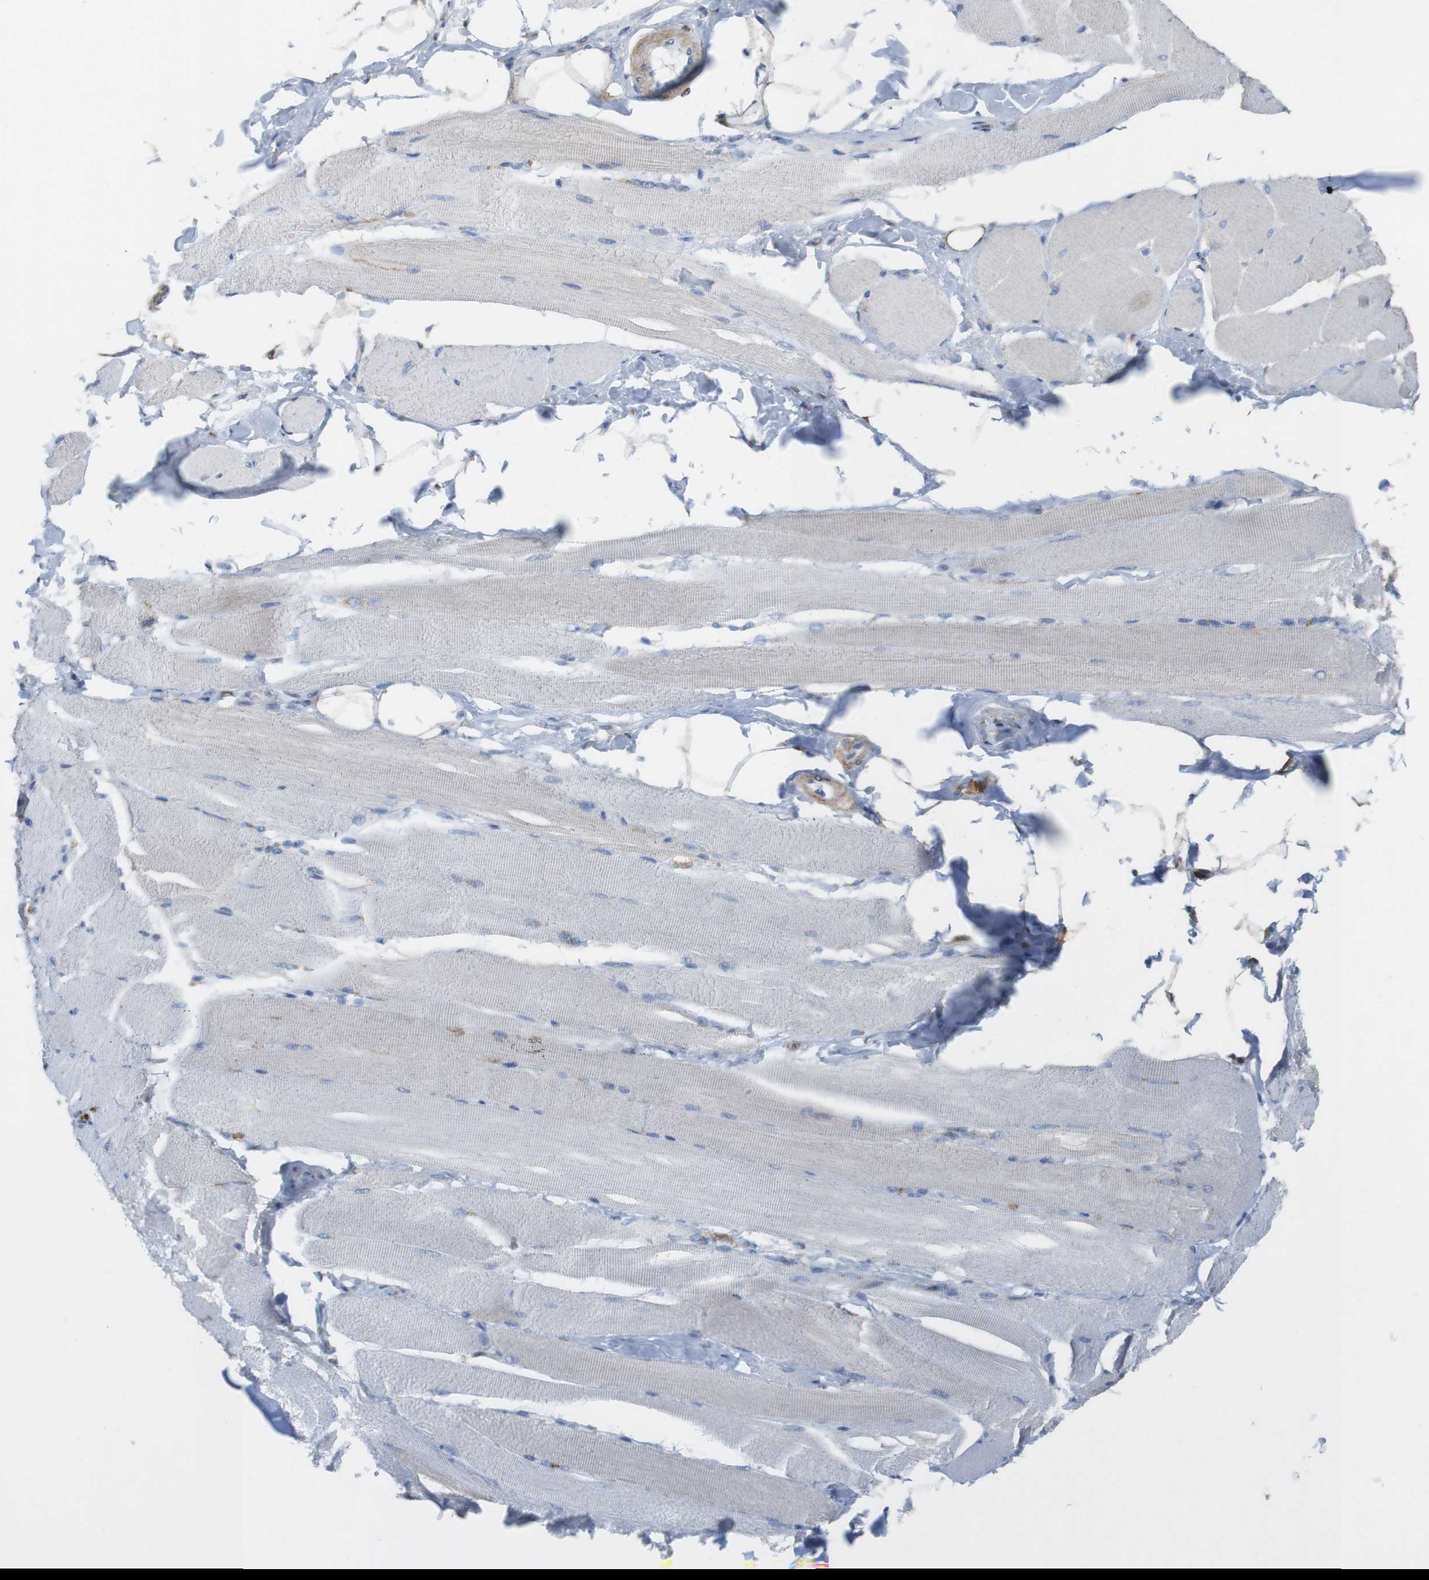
{"staining": {"intensity": "negative", "quantity": "none", "location": "none"}, "tissue": "skeletal muscle", "cell_type": "Myocytes", "image_type": "normal", "snomed": [{"axis": "morphology", "description": "Normal tissue, NOS"}, {"axis": "topography", "description": "Skeletal muscle"}, {"axis": "topography", "description": "Peripheral nerve tissue"}], "caption": "This is a photomicrograph of immunohistochemistry staining of benign skeletal muscle, which shows no staining in myocytes. (DAB IHC visualized using brightfield microscopy, high magnification).", "gene": "PRKCD", "patient": {"sex": "female", "age": 84}}